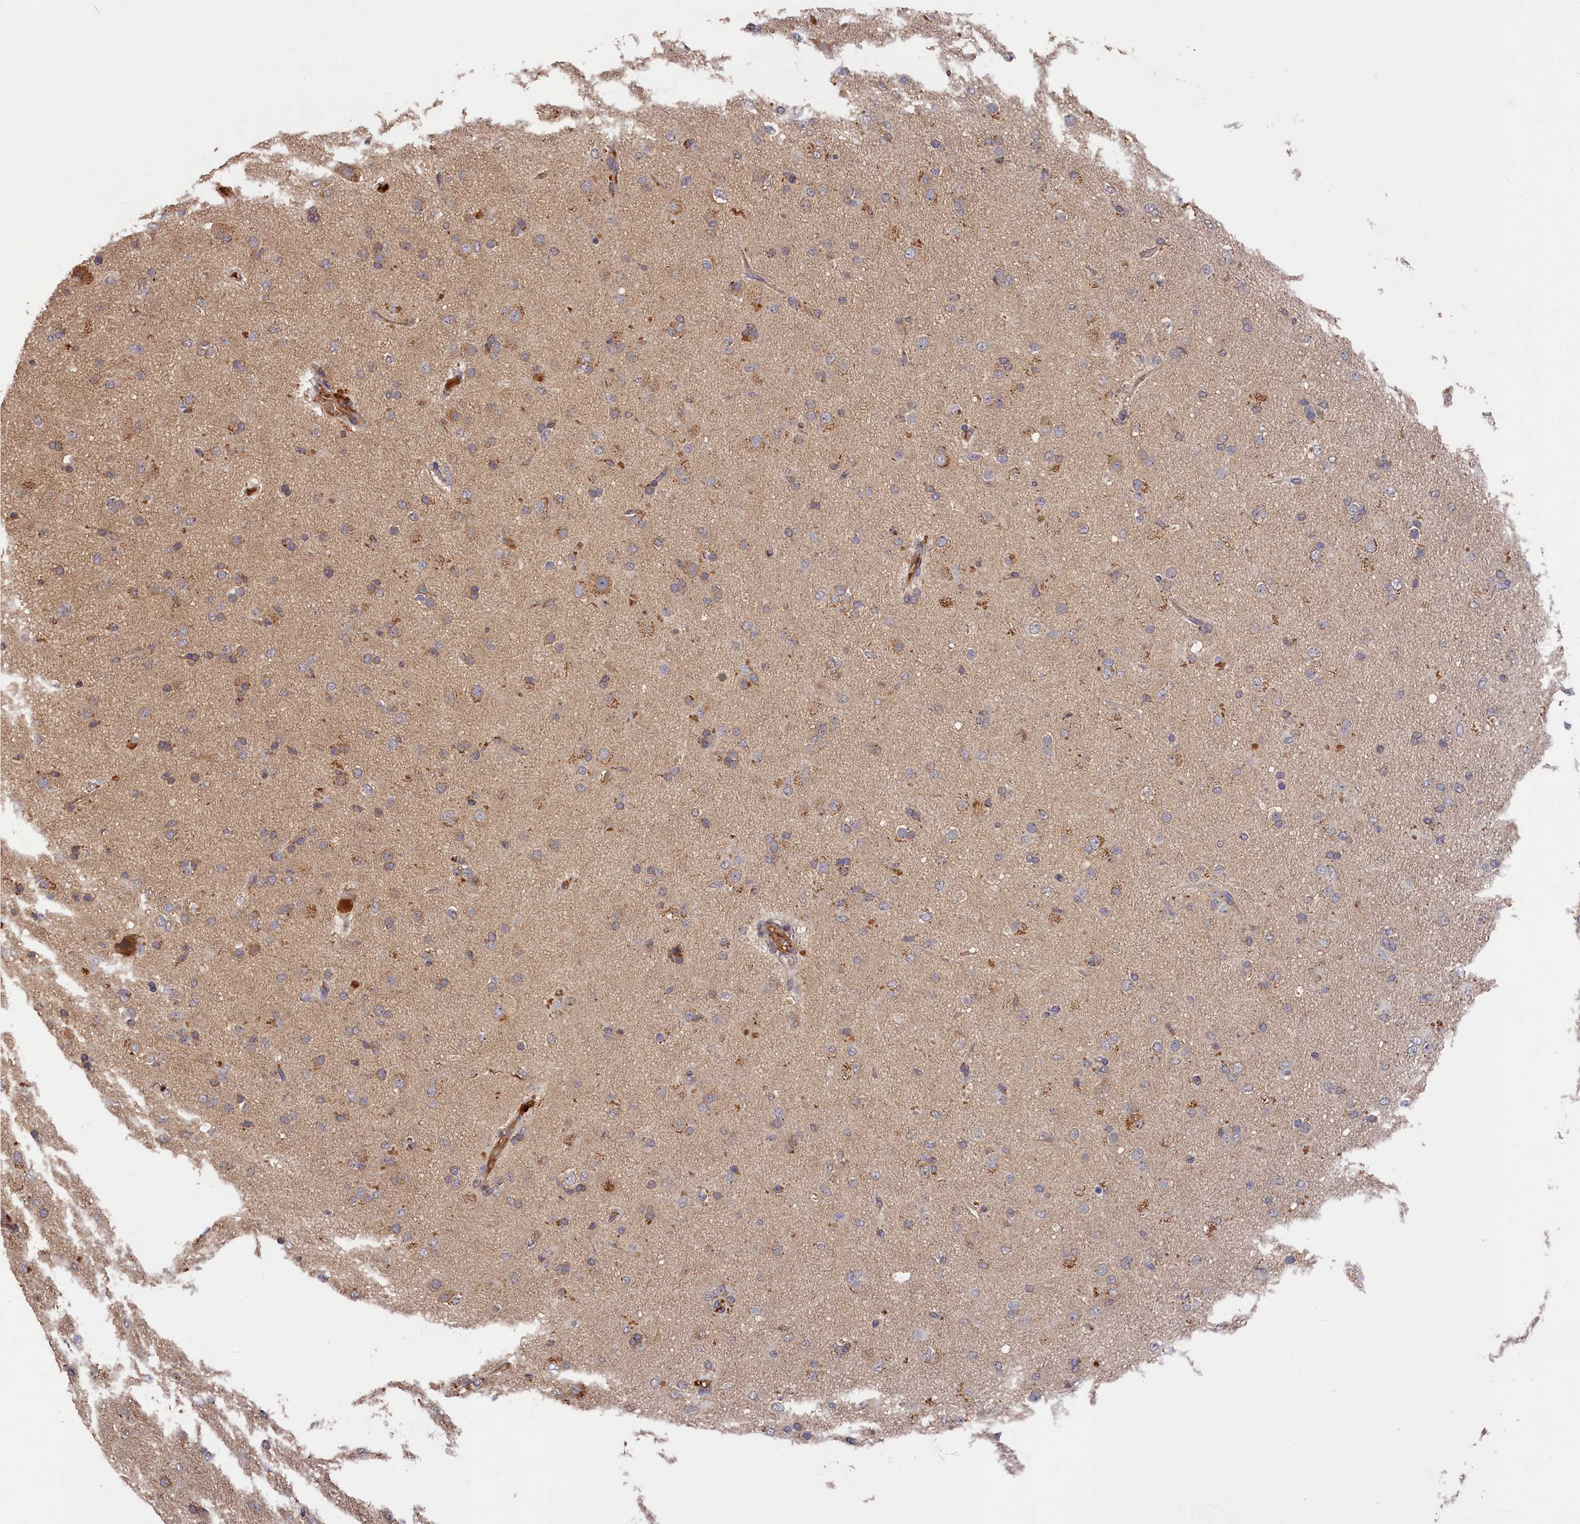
{"staining": {"intensity": "weak", "quantity": "25%-75%", "location": "cytoplasmic/membranous"}, "tissue": "glioma", "cell_type": "Tumor cells", "image_type": "cancer", "snomed": [{"axis": "morphology", "description": "Glioma, malignant, Low grade"}, {"axis": "topography", "description": "Brain"}], "caption": "IHC (DAB (3,3'-diaminobenzidine)) staining of human glioma displays weak cytoplasmic/membranous protein positivity in approximately 25%-75% of tumor cells.", "gene": "DHRS11", "patient": {"sex": "male", "age": 65}}